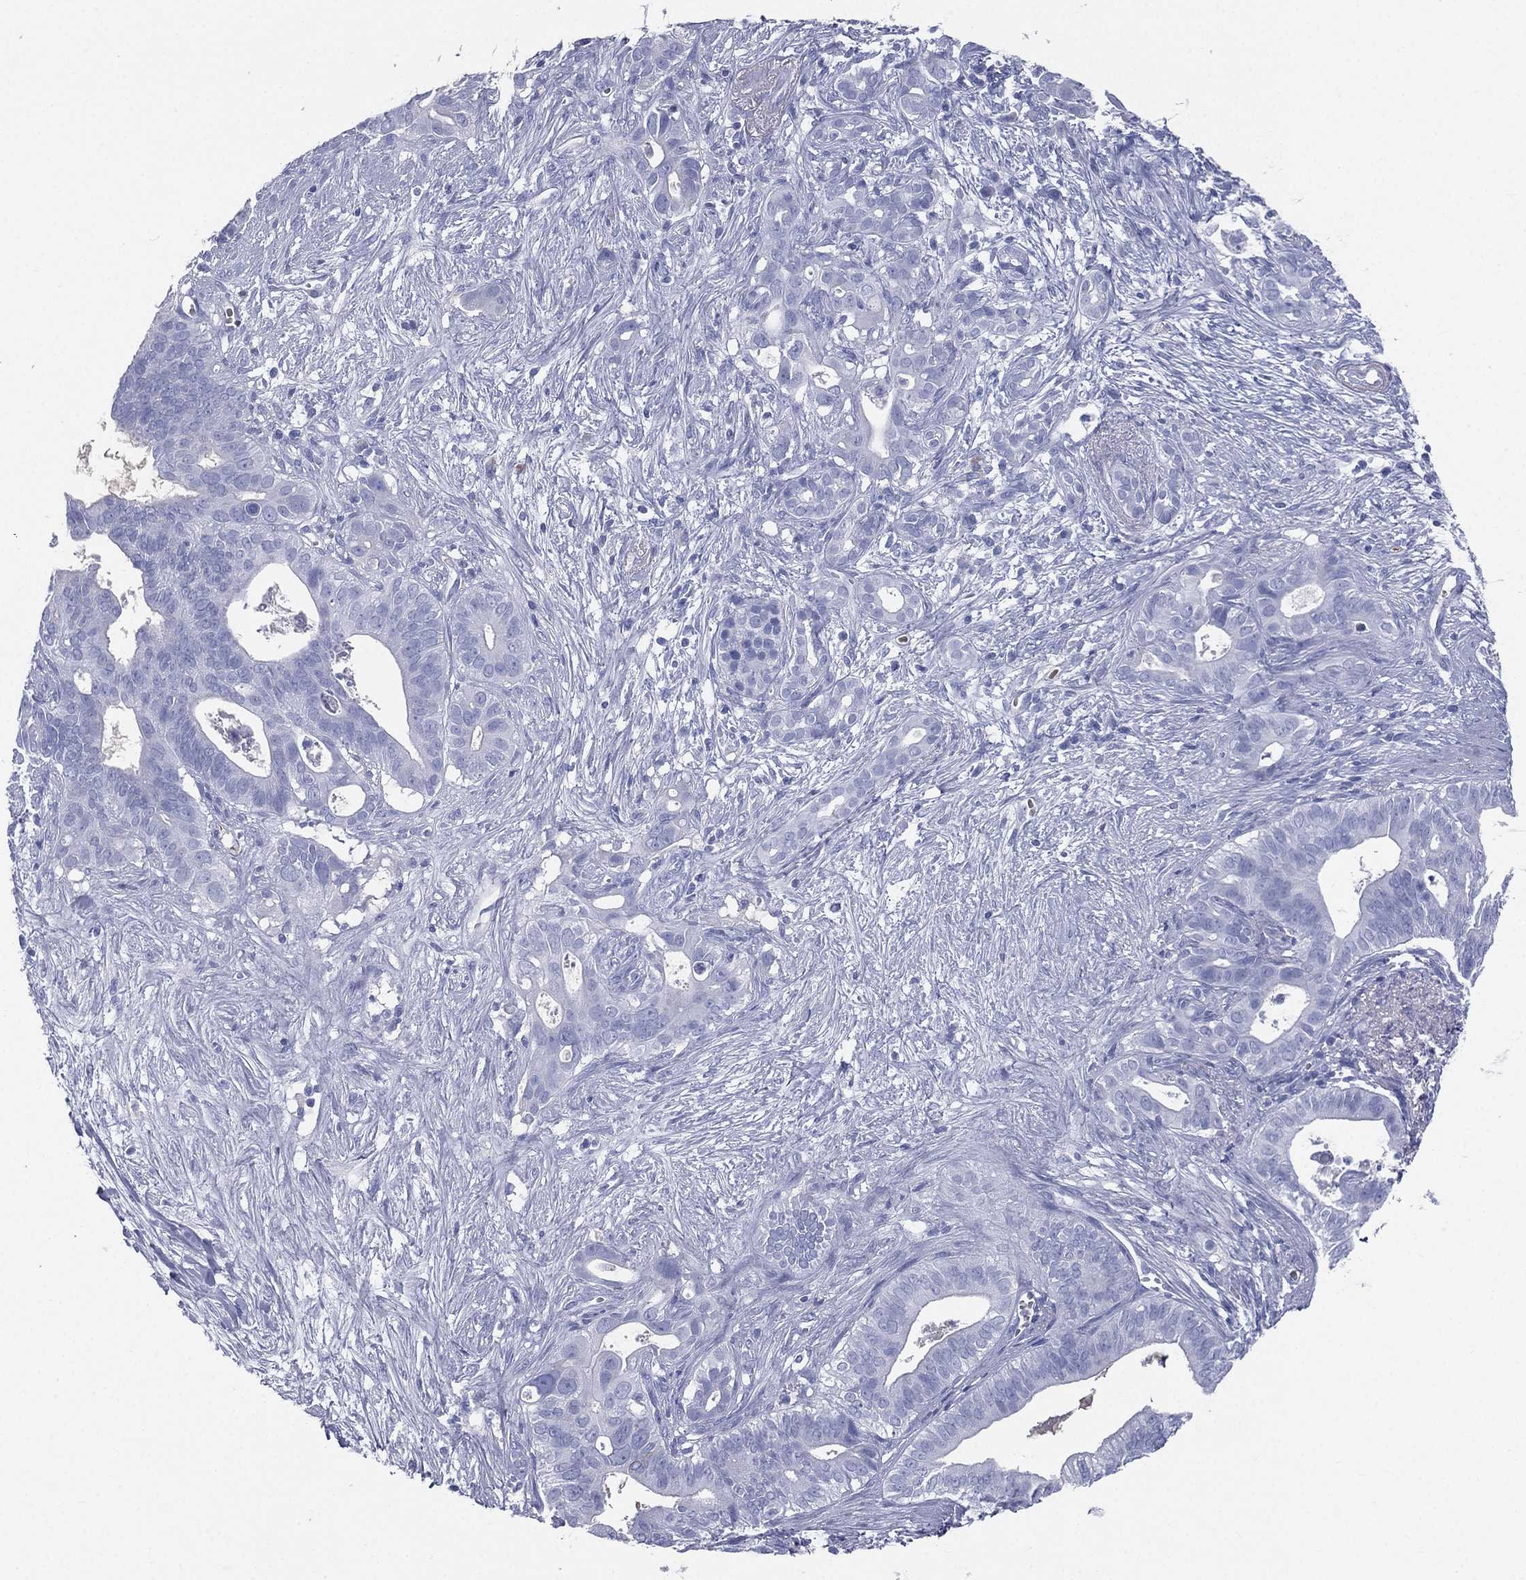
{"staining": {"intensity": "negative", "quantity": "none", "location": "none"}, "tissue": "pancreatic cancer", "cell_type": "Tumor cells", "image_type": "cancer", "snomed": [{"axis": "morphology", "description": "Adenocarcinoma, NOS"}, {"axis": "topography", "description": "Pancreas"}], "caption": "High power microscopy photomicrograph of an immunohistochemistry histopathology image of pancreatic cancer, revealing no significant positivity in tumor cells.", "gene": "HP", "patient": {"sex": "male", "age": 61}}